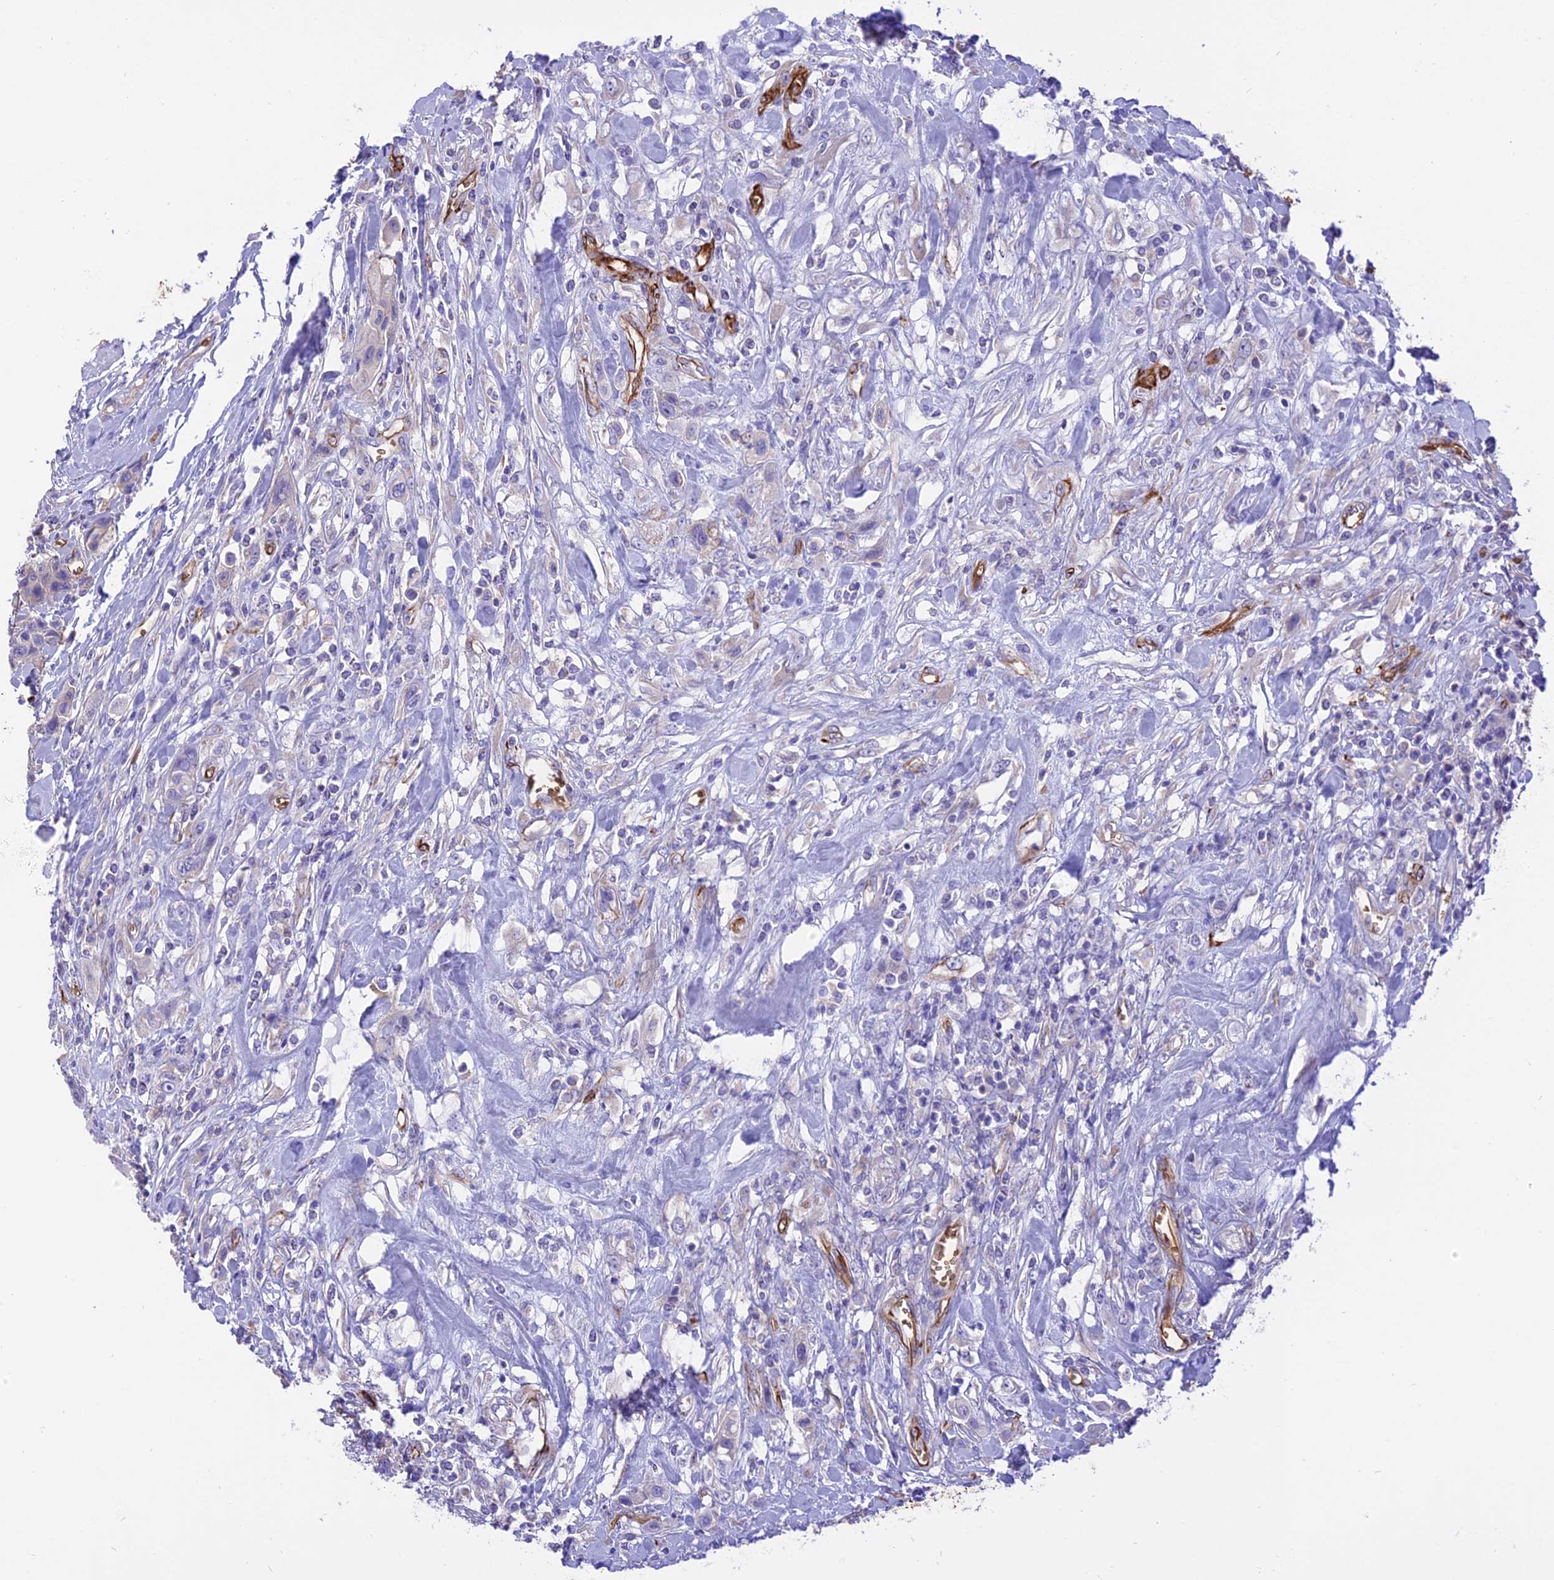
{"staining": {"intensity": "negative", "quantity": "none", "location": "none"}, "tissue": "urothelial cancer", "cell_type": "Tumor cells", "image_type": "cancer", "snomed": [{"axis": "morphology", "description": "Urothelial carcinoma, High grade"}, {"axis": "topography", "description": "Urinary bladder"}], "caption": "A photomicrograph of human urothelial cancer is negative for staining in tumor cells.", "gene": "TTC4", "patient": {"sex": "male", "age": 50}}